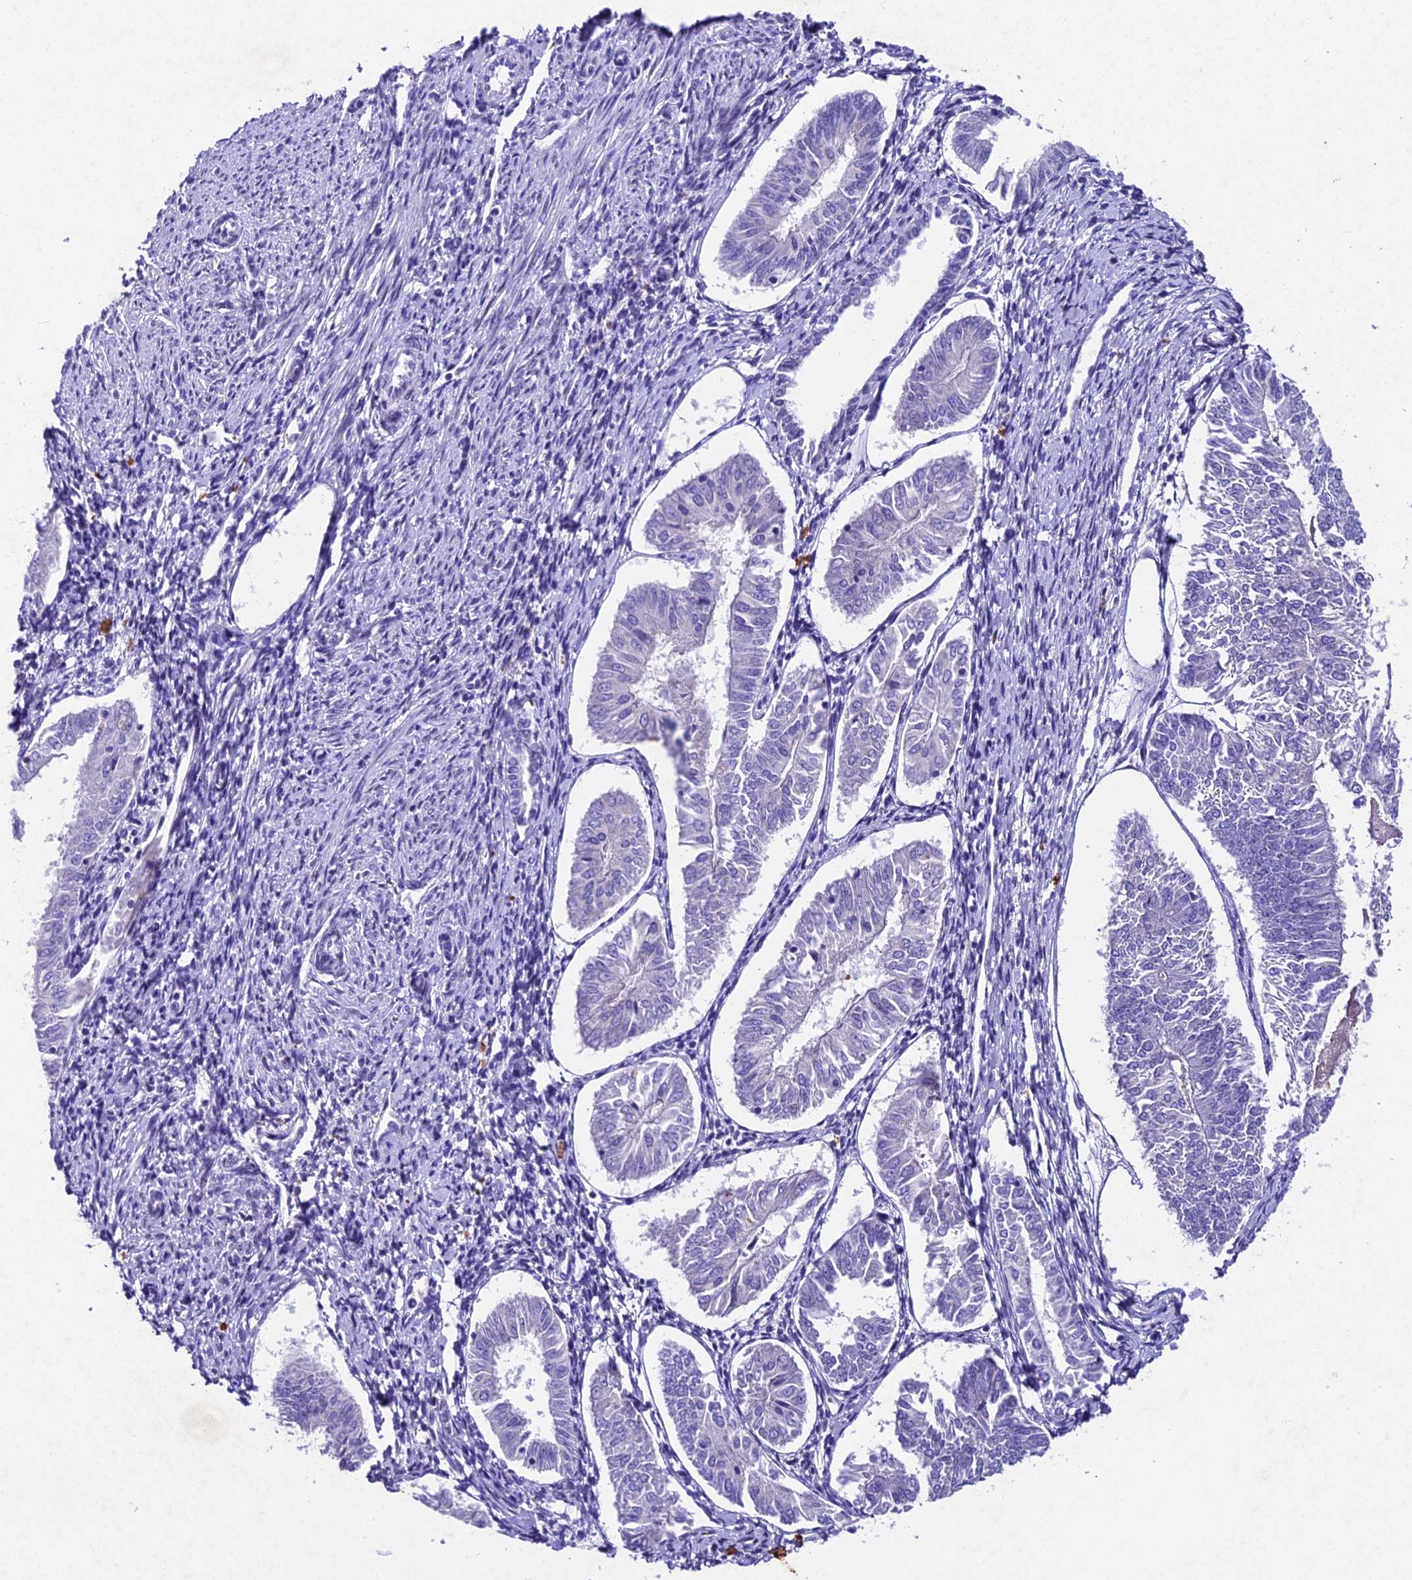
{"staining": {"intensity": "negative", "quantity": "none", "location": "none"}, "tissue": "endometrial cancer", "cell_type": "Tumor cells", "image_type": "cancer", "snomed": [{"axis": "morphology", "description": "Adenocarcinoma, NOS"}, {"axis": "topography", "description": "Endometrium"}], "caption": "This is a micrograph of IHC staining of endometrial adenocarcinoma, which shows no expression in tumor cells. Brightfield microscopy of immunohistochemistry stained with DAB (3,3'-diaminobenzidine) (brown) and hematoxylin (blue), captured at high magnification.", "gene": "IFT140", "patient": {"sex": "female", "age": 58}}